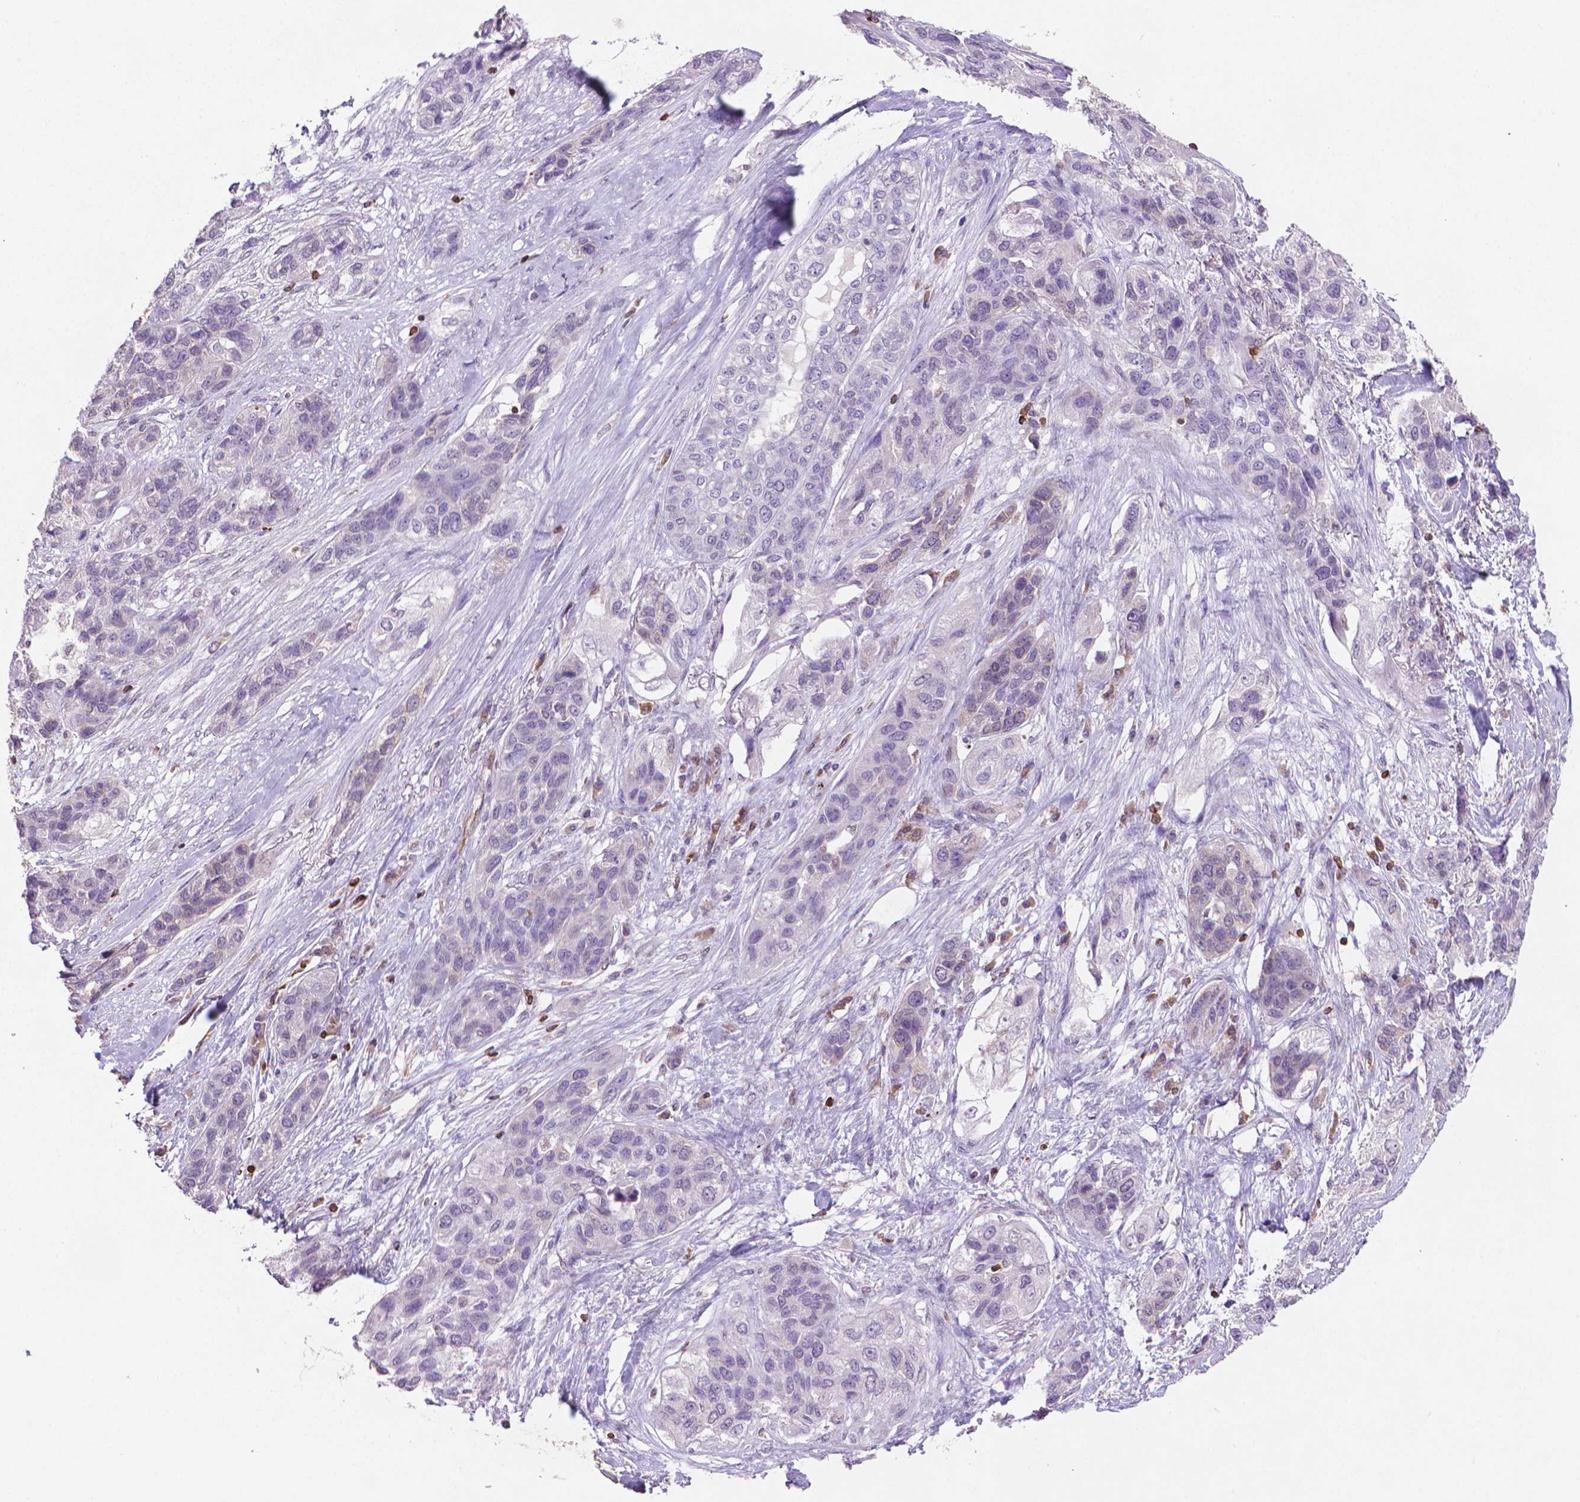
{"staining": {"intensity": "negative", "quantity": "none", "location": "none"}, "tissue": "lung cancer", "cell_type": "Tumor cells", "image_type": "cancer", "snomed": [{"axis": "morphology", "description": "Squamous cell carcinoma, NOS"}, {"axis": "topography", "description": "Lung"}], "caption": "Lung cancer (squamous cell carcinoma) stained for a protein using immunohistochemistry (IHC) reveals no expression tumor cells.", "gene": "BCL2", "patient": {"sex": "female", "age": 70}}